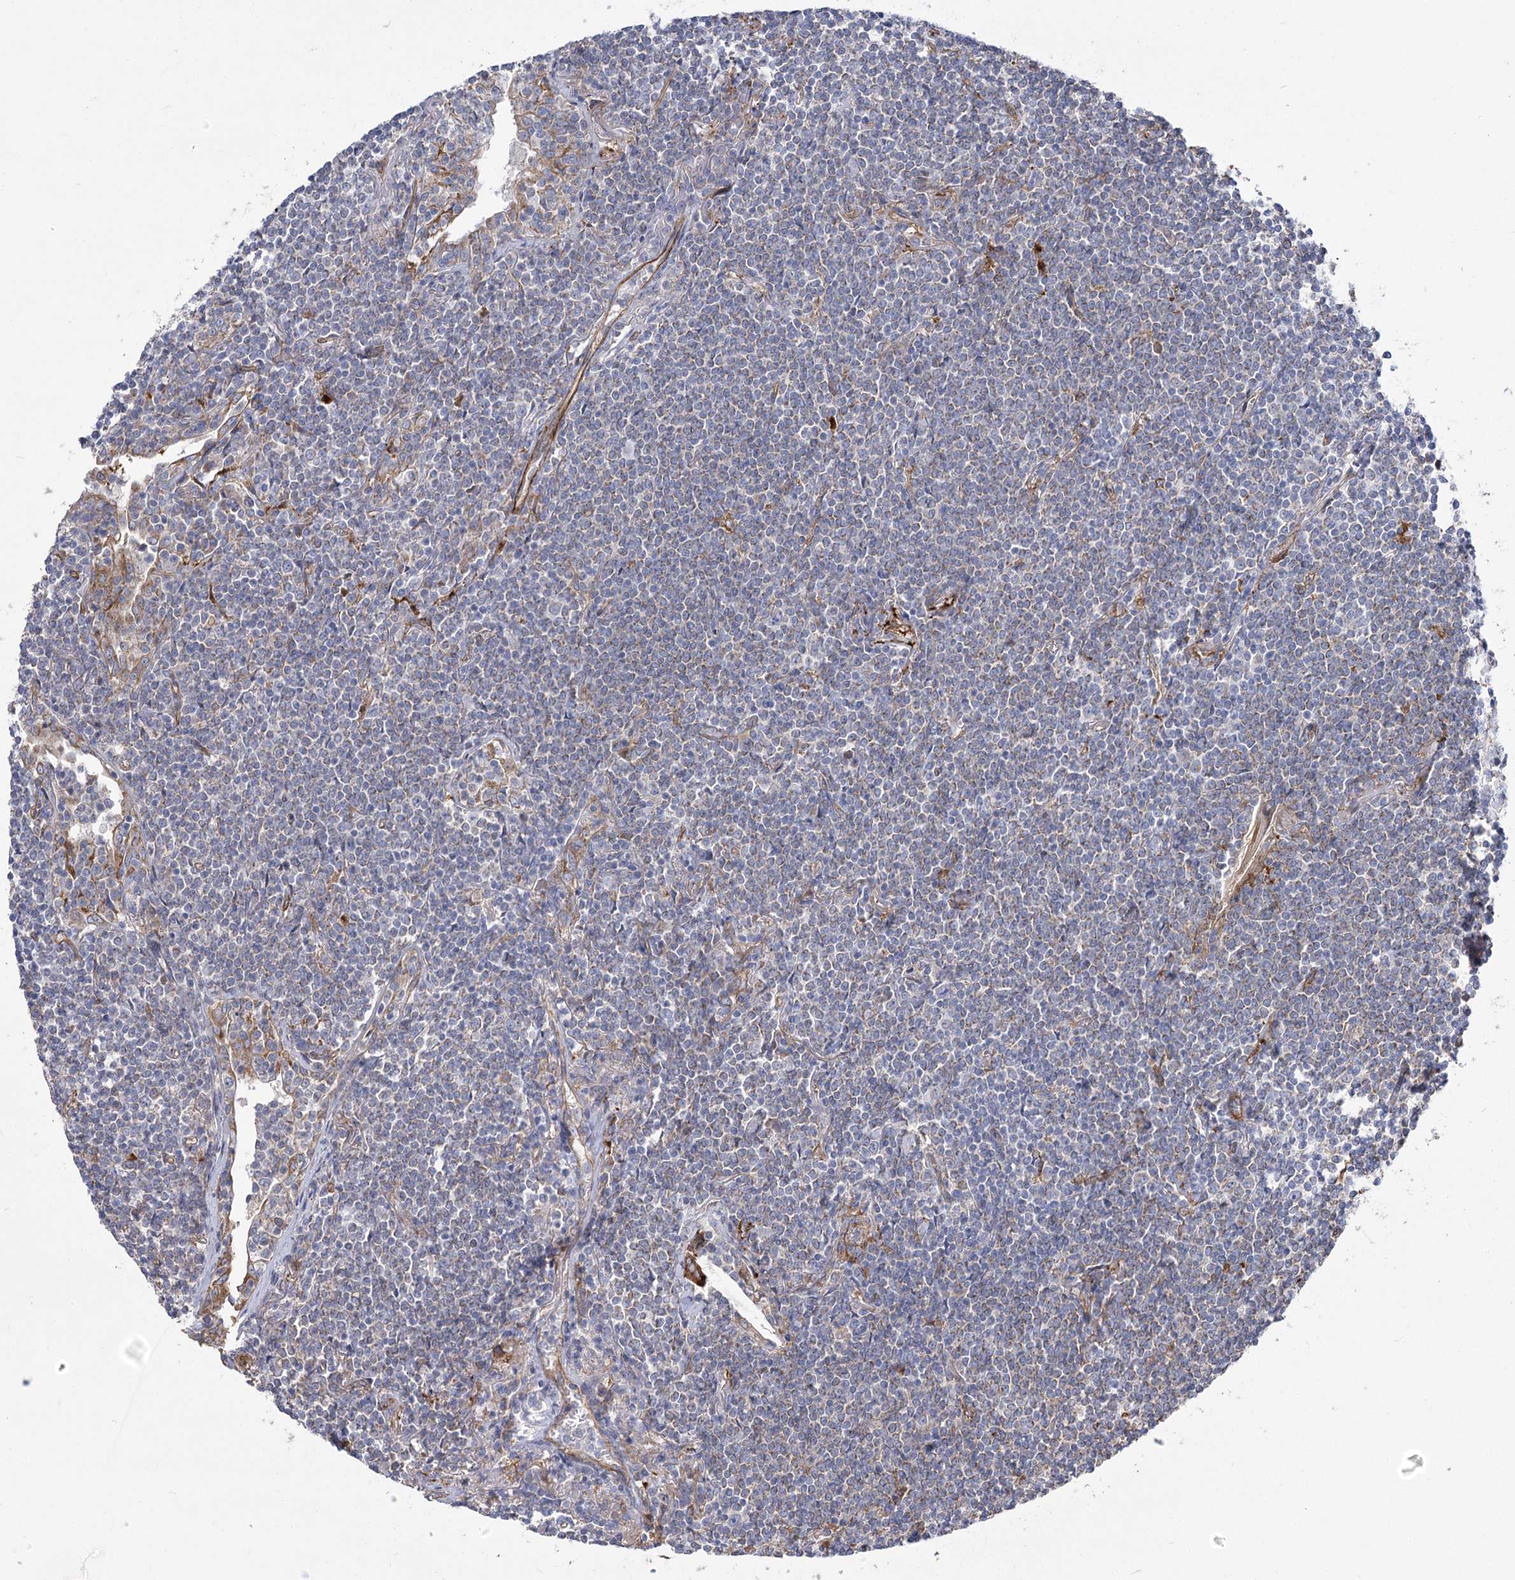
{"staining": {"intensity": "weak", "quantity": "<25%", "location": "cytoplasmic/membranous"}, "tissue": "lymphoma", "cell_type": "Tumor cells", "image_type": "cancer", "snomed": [{"axis": "morphology", "description": "Malignant lymphoma, non-Hodgkin's type, Low grade"}, {"axis": "topography", "description": "Lung"}], "caption": "IHC of malignant lymphoma, non-Hodgkin's type (low-grade) demonstrates no staining in tumor cells.", "gene": "RMDN2", "patient": {"sex": "female", "age": 71}}